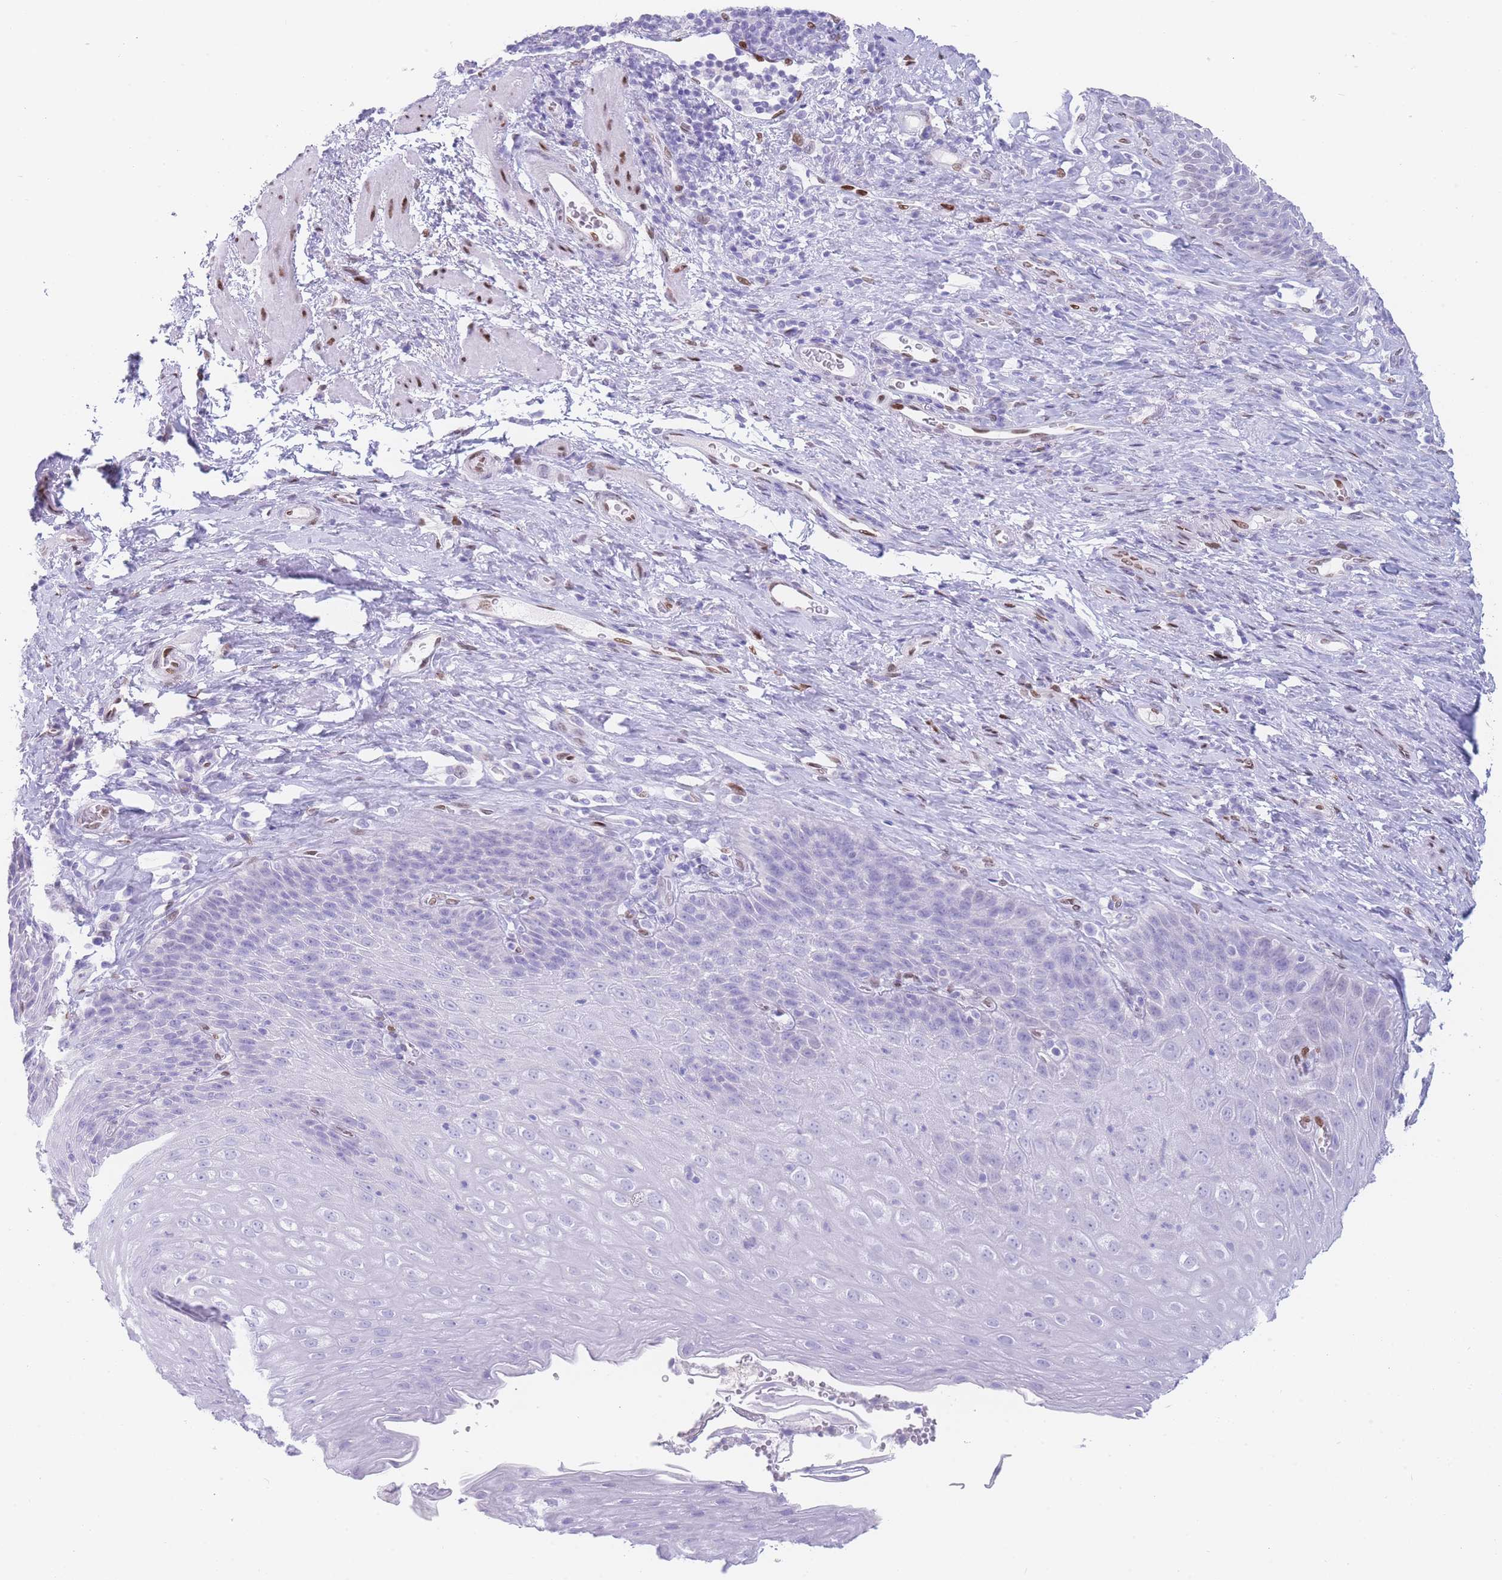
{"staining": {"intensity": "negative", "quantity": "none", "location": "none"}, "tissue": "esophagus", "cell_type": "Squamous epithelial cells", "image_type": "normal", "snomed": [{"axis": "morphology", "description": "Normal tissue, NOS"}, {"axis": "topography", "description": "Esophagus"}], "caption": "An immunohistochemistry (IHC) image of normal esophagus is shown. There is no staining in squamous epithelial cells of esophagus.", "gene": "PSMB5", "patient": {"sex": "female", "age": 61}}